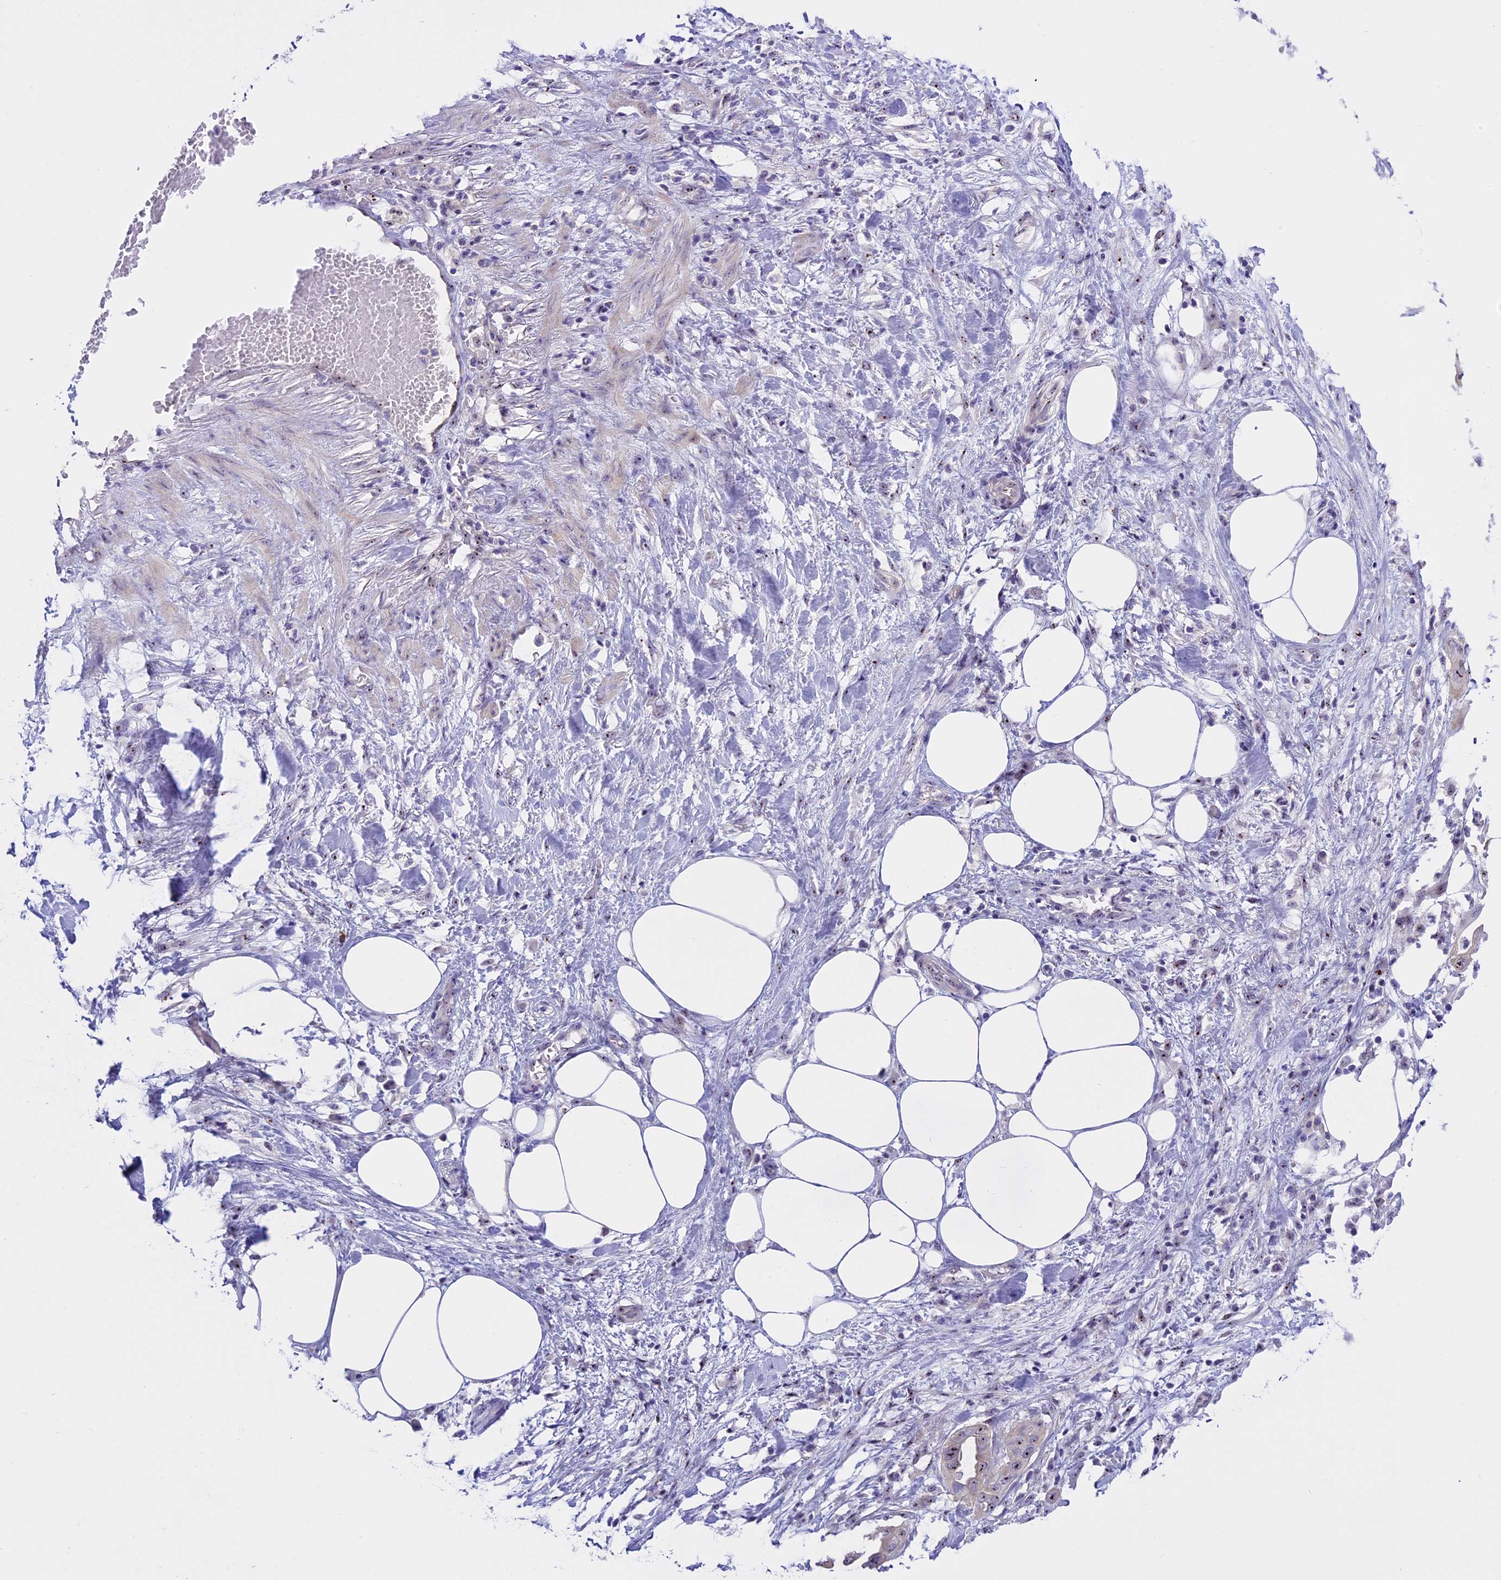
{"staining": {"intensity": "moderate", "quantity": ">75%", "location": "nuclear"}, "tissue": "pancreatic cancer", "cell_type": "Tumor cells", "image_type": "cancer", "snomed": [{"axis": "morphology", "description": "Adenocarcinoma, NOS"}, {"axis": "topography", "description": "Pancreas"}], "caption": "Immunohistochemistry (IHC) (DAB) staining of human adenocarcinoma (pancreatic) shows moderate nuclear protein positivity in about >75% of tumor cells. Using DAB (3,3'-diaminobenzidine) (brown) and hematoxylin (blue) stains, captured at high magnification using brightfield microscopy.", "gene": "TBL3", "patient": {"sex": "male", "age": 68}}